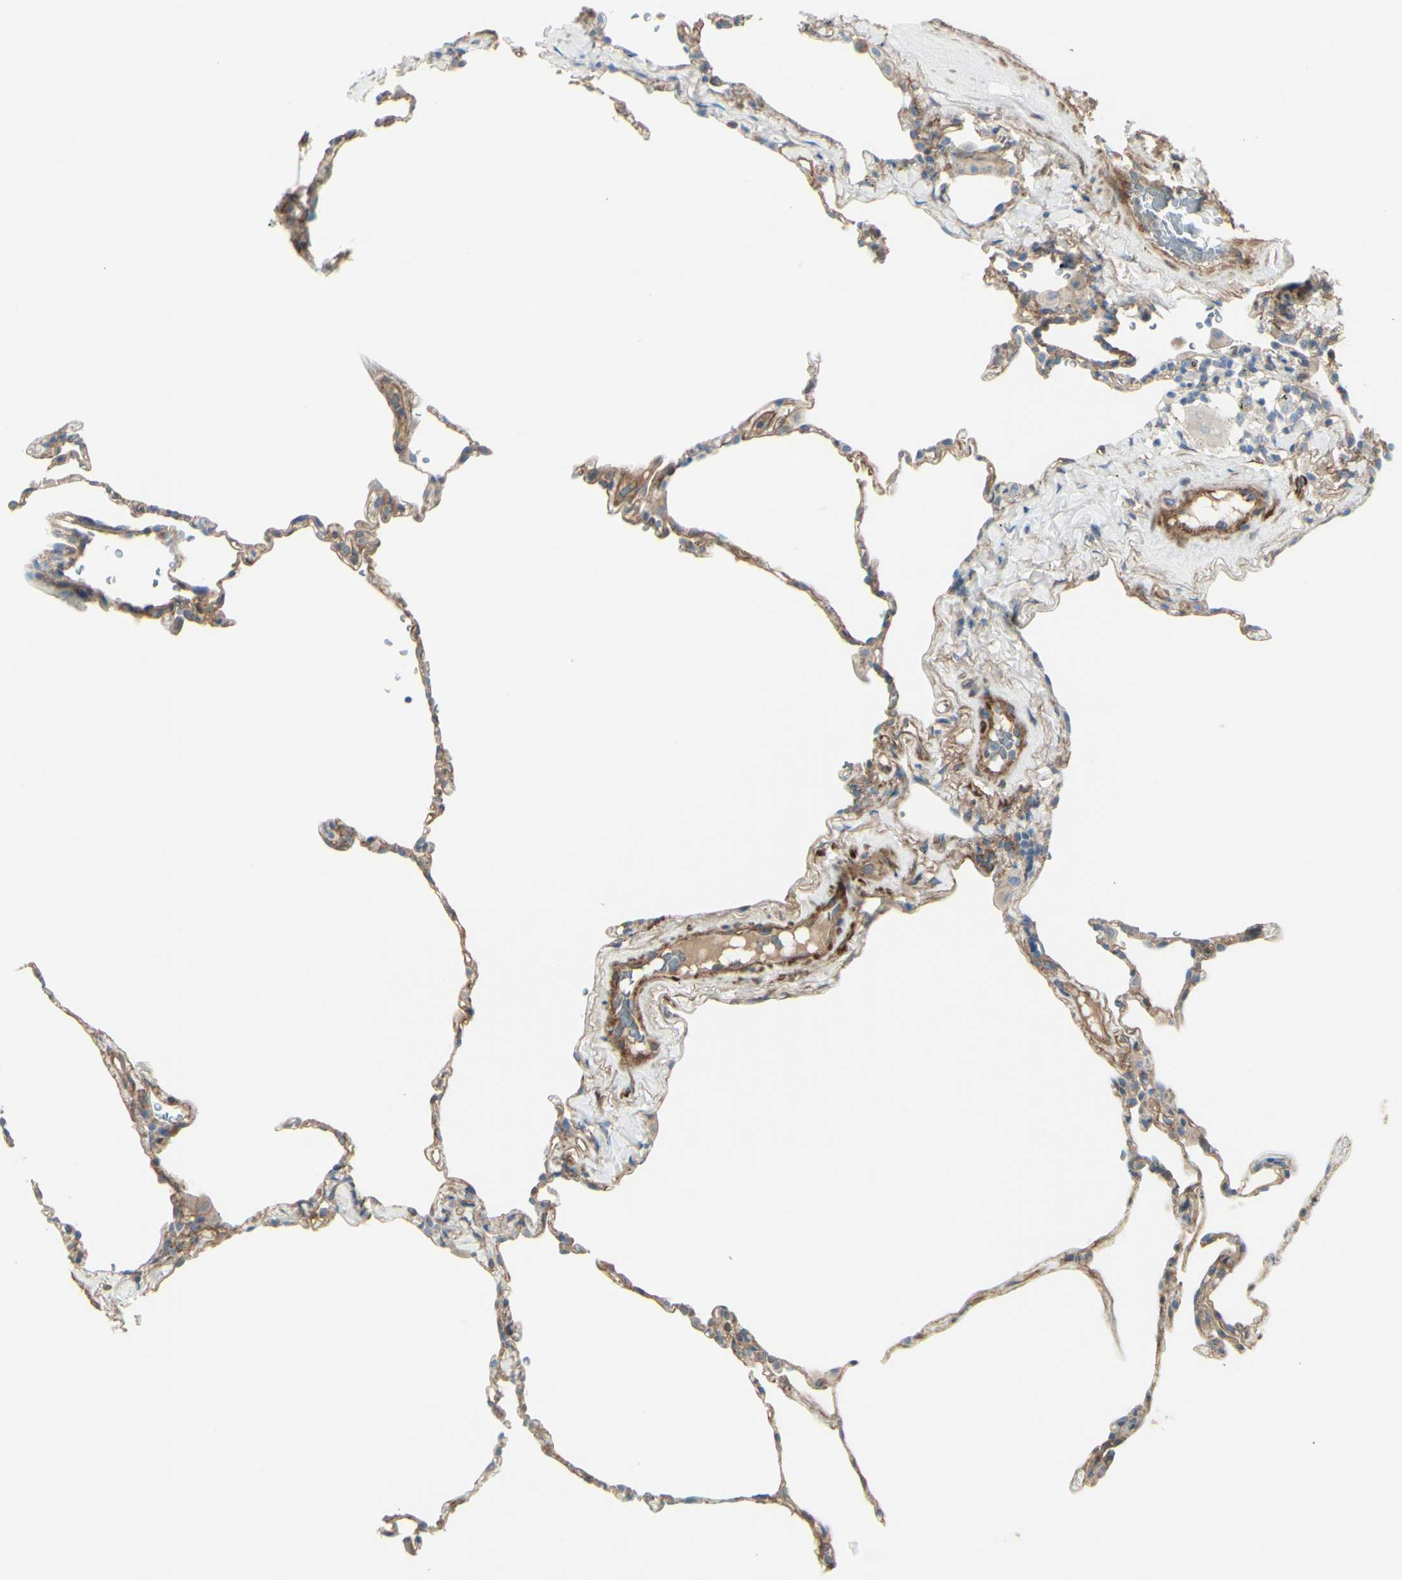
{"staining": {"intensity": "weak", "quantity": ">75%", "location": "cytoplasmic/membranous"}, "tissue": "lung", "cell_type": "Alveolar cells", "image_type": "normal", "snomed": [{"axis": "morphology", "description": "Normal tissue, NOS"}, {"axis": "topography", "description": "Lung"}], "caption": "Protein expression analysis of benign human lung reveals weak cytoplasmic/membranous staining in about >75% of alveolar cells. (brown staining indicates protein expression, while blue staining denotes nuclei).", "gene": "PCDHGA10", "patient": {"sex": "male", "age": 59}}